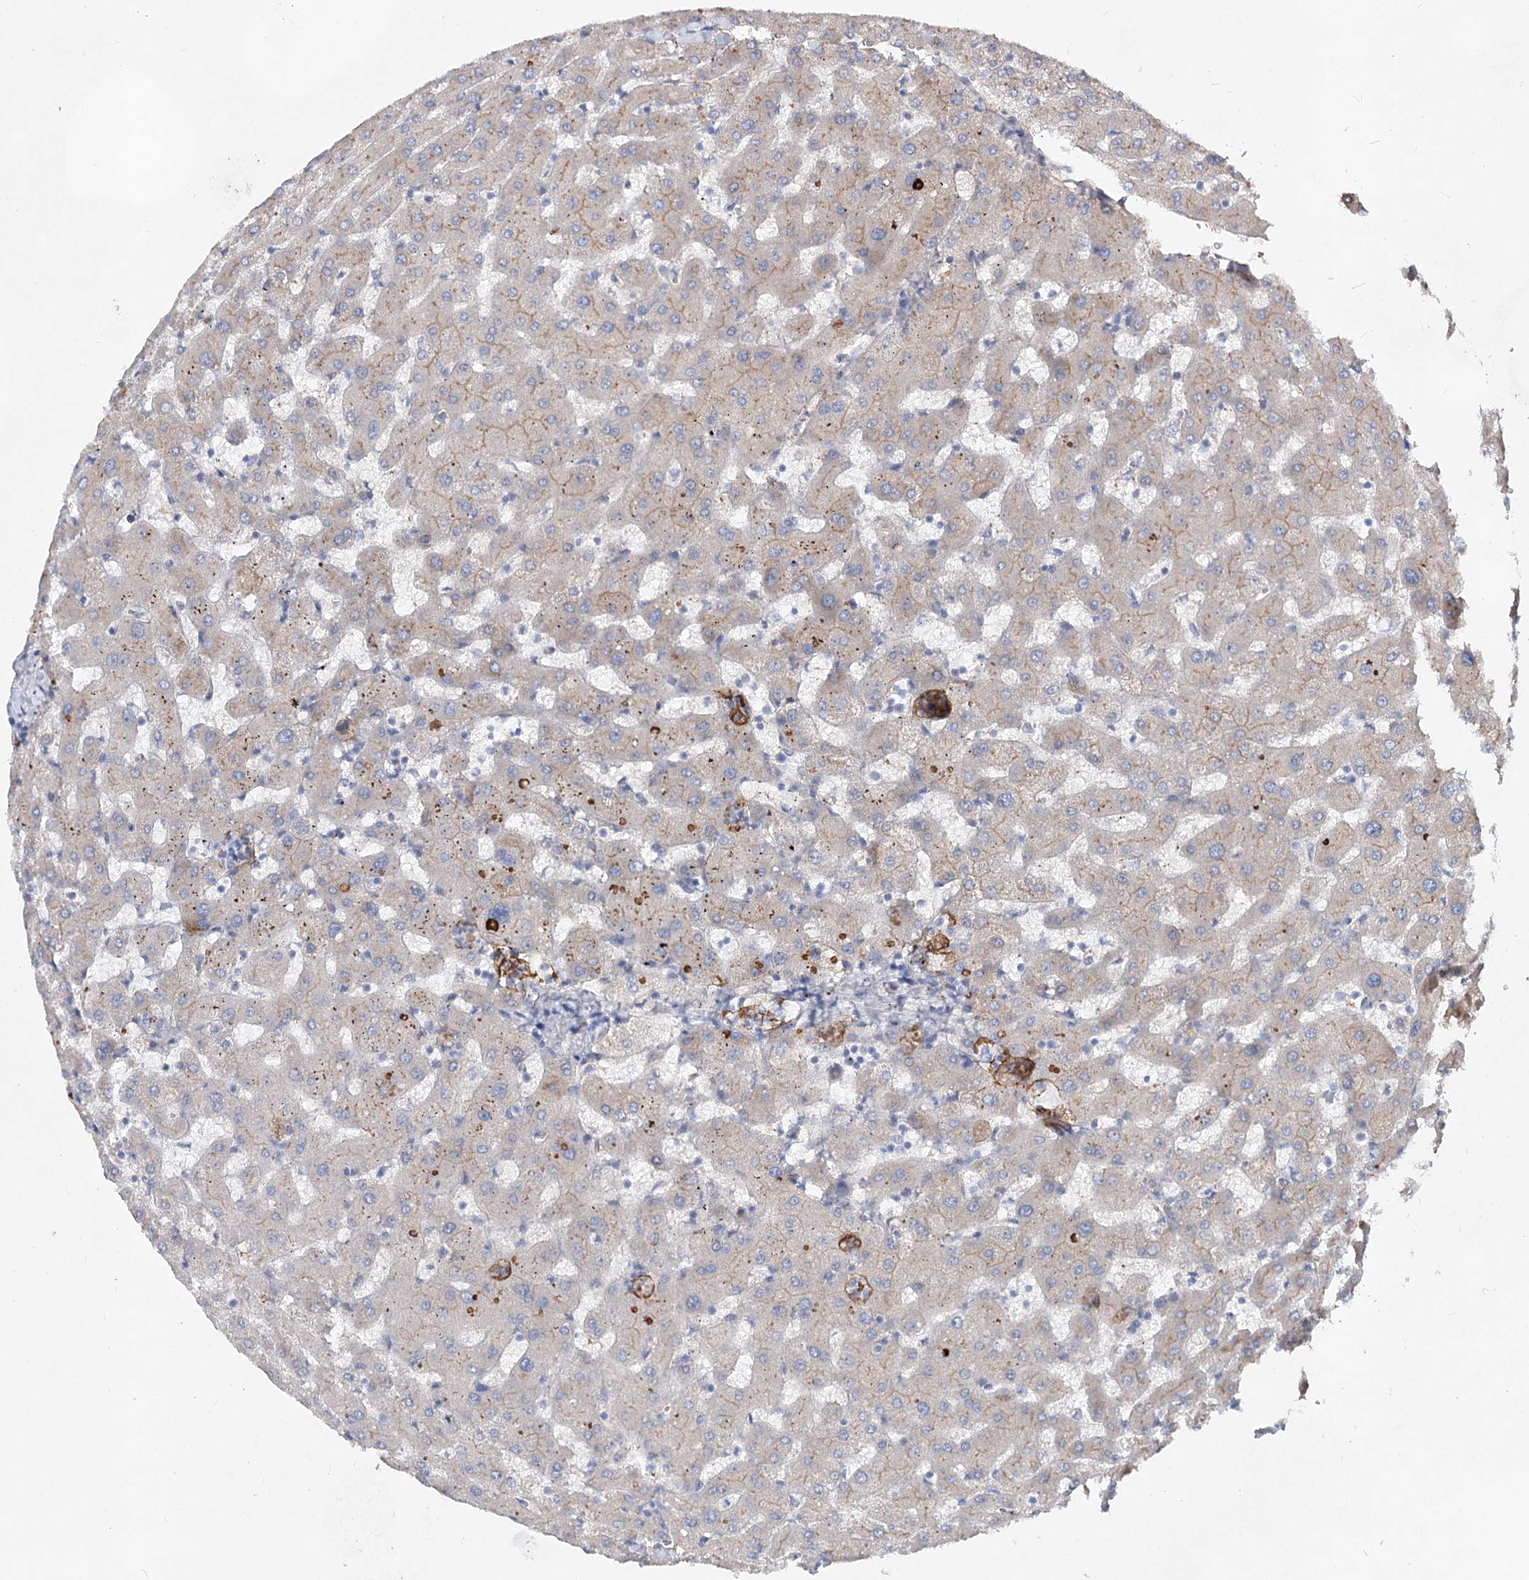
{"staining": {"intensity": "negative", "quantity": "none", "location": "none"}, "tissue": "liver", "cell_type": "Cholangiocytes", "image_type": "normal", "snomed": [{"axis": "morphology", "description": "Normal tissue, NOS"}, {"axis": "topography", "description": "Liver"}], "caption": "Immunohistochemistry of normal human liver reveals no staining in cholangiocytes.", "gene": "TASOR2", "patient": {"sex": "female", "age": 63}}